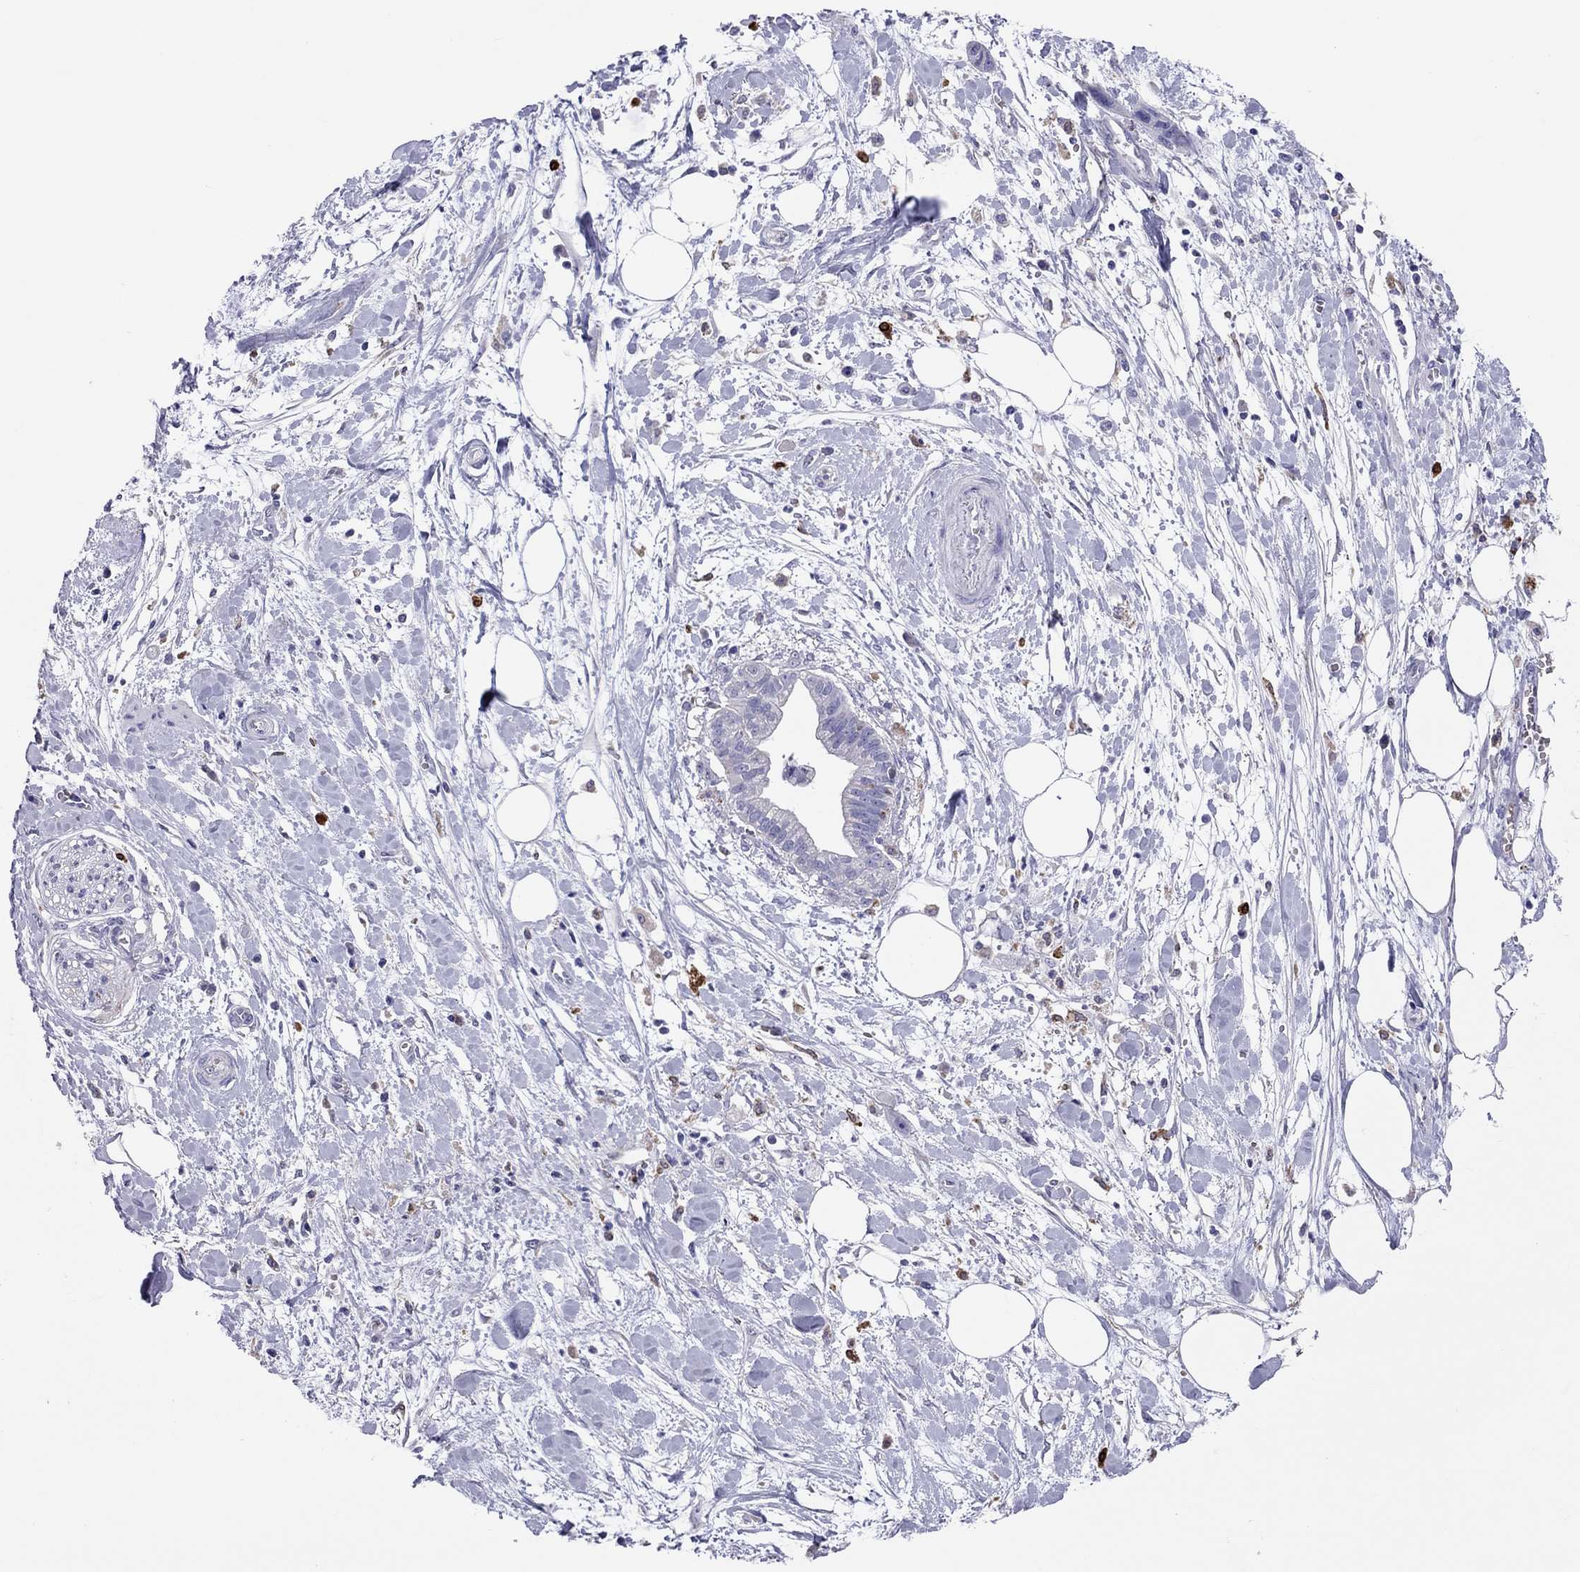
{"staining": {"intensity": "negative", "quantity": "none", "location": "none"}, "tissue": "pancreatic cancer", "cell_type": "Tumor cells", "image_type": "cancer", "snomed": [{"axis": "morphology", "description": "Normal tissue, NOS"}, {"axis": "morphology", "description": "Adenocarcinoma, NOS"}, {"axis": "topography", "description": "Lymph node"}, {"axis": "topography", "description": "Pancreas"}], "caption": "An image of human pancreatic cancer (adenocarcinoma) is negative for staining in tumor cells.", "gene": "ADORA2A", "patient": {"sex": "female", "age": 58}}